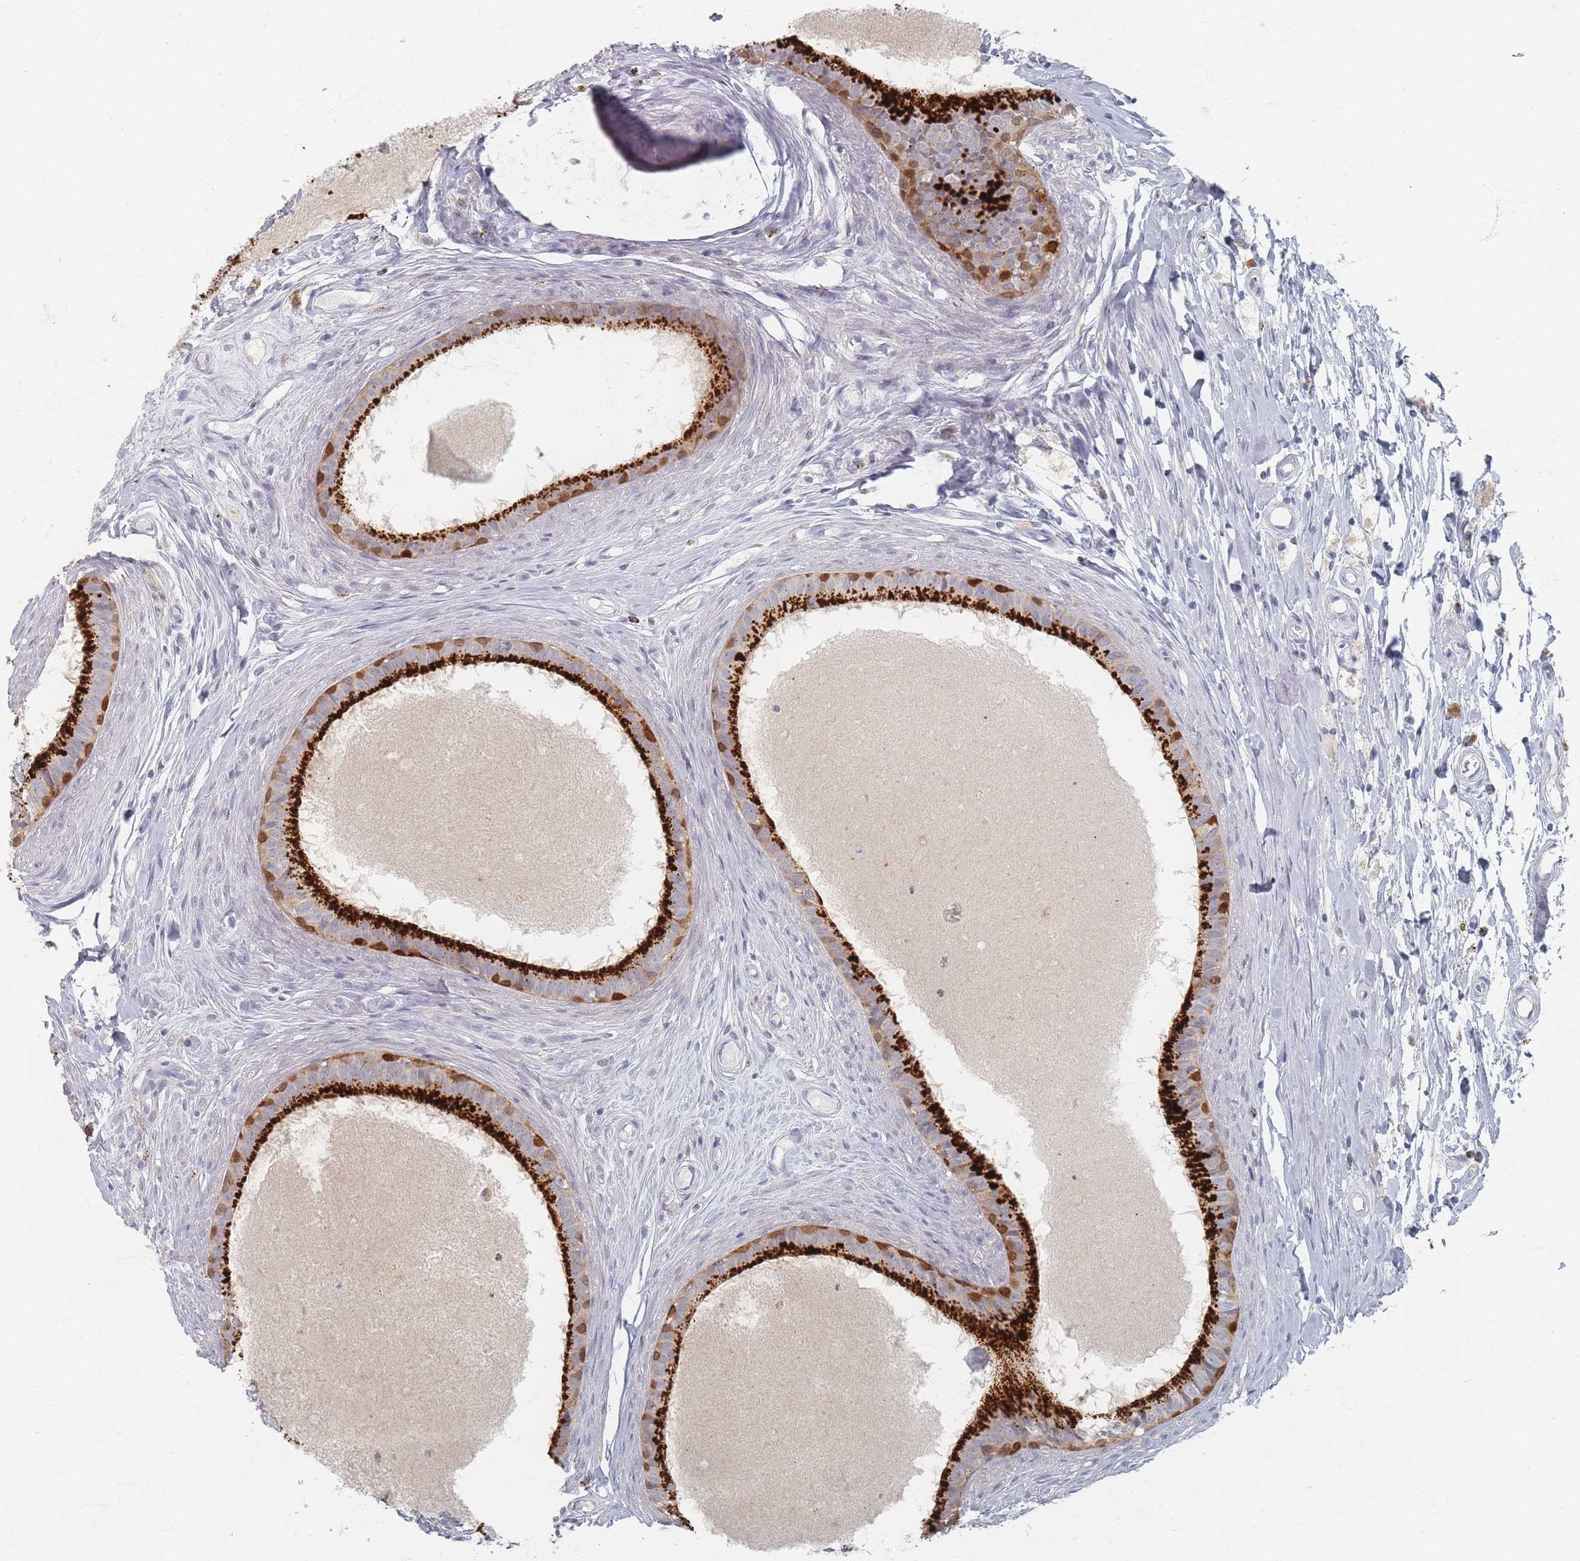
{"staining": {"intensity": "strong", "quantity": ">75%", "location": "cytoplasmic/membranous"}, "tissue": "epididymis", "cell_type": "Glandular cells", "image_type": "normal", "snomed": [{"axis": "morphology", "description": "Normal tissue, NOS"}, {"axis": "topography", "description": "Epididymis"}], "caption": "Immunohistochemistry (IHC) staining of unremarkable epididymis, which demonstrates high levels of strong cytoplasmic/membranous positivity in approximately >75% of glandular cells indicating strong cytoplasmic/membranous protein positivity. The staining was performed using DAB (3,3'-diaminobenzidine) (brown) for protein detection and nuclei were counterstained in hematoxylin (blue).", "gene": "ENSG00000251357", "patient": {"sex": "male", "age": 80}}